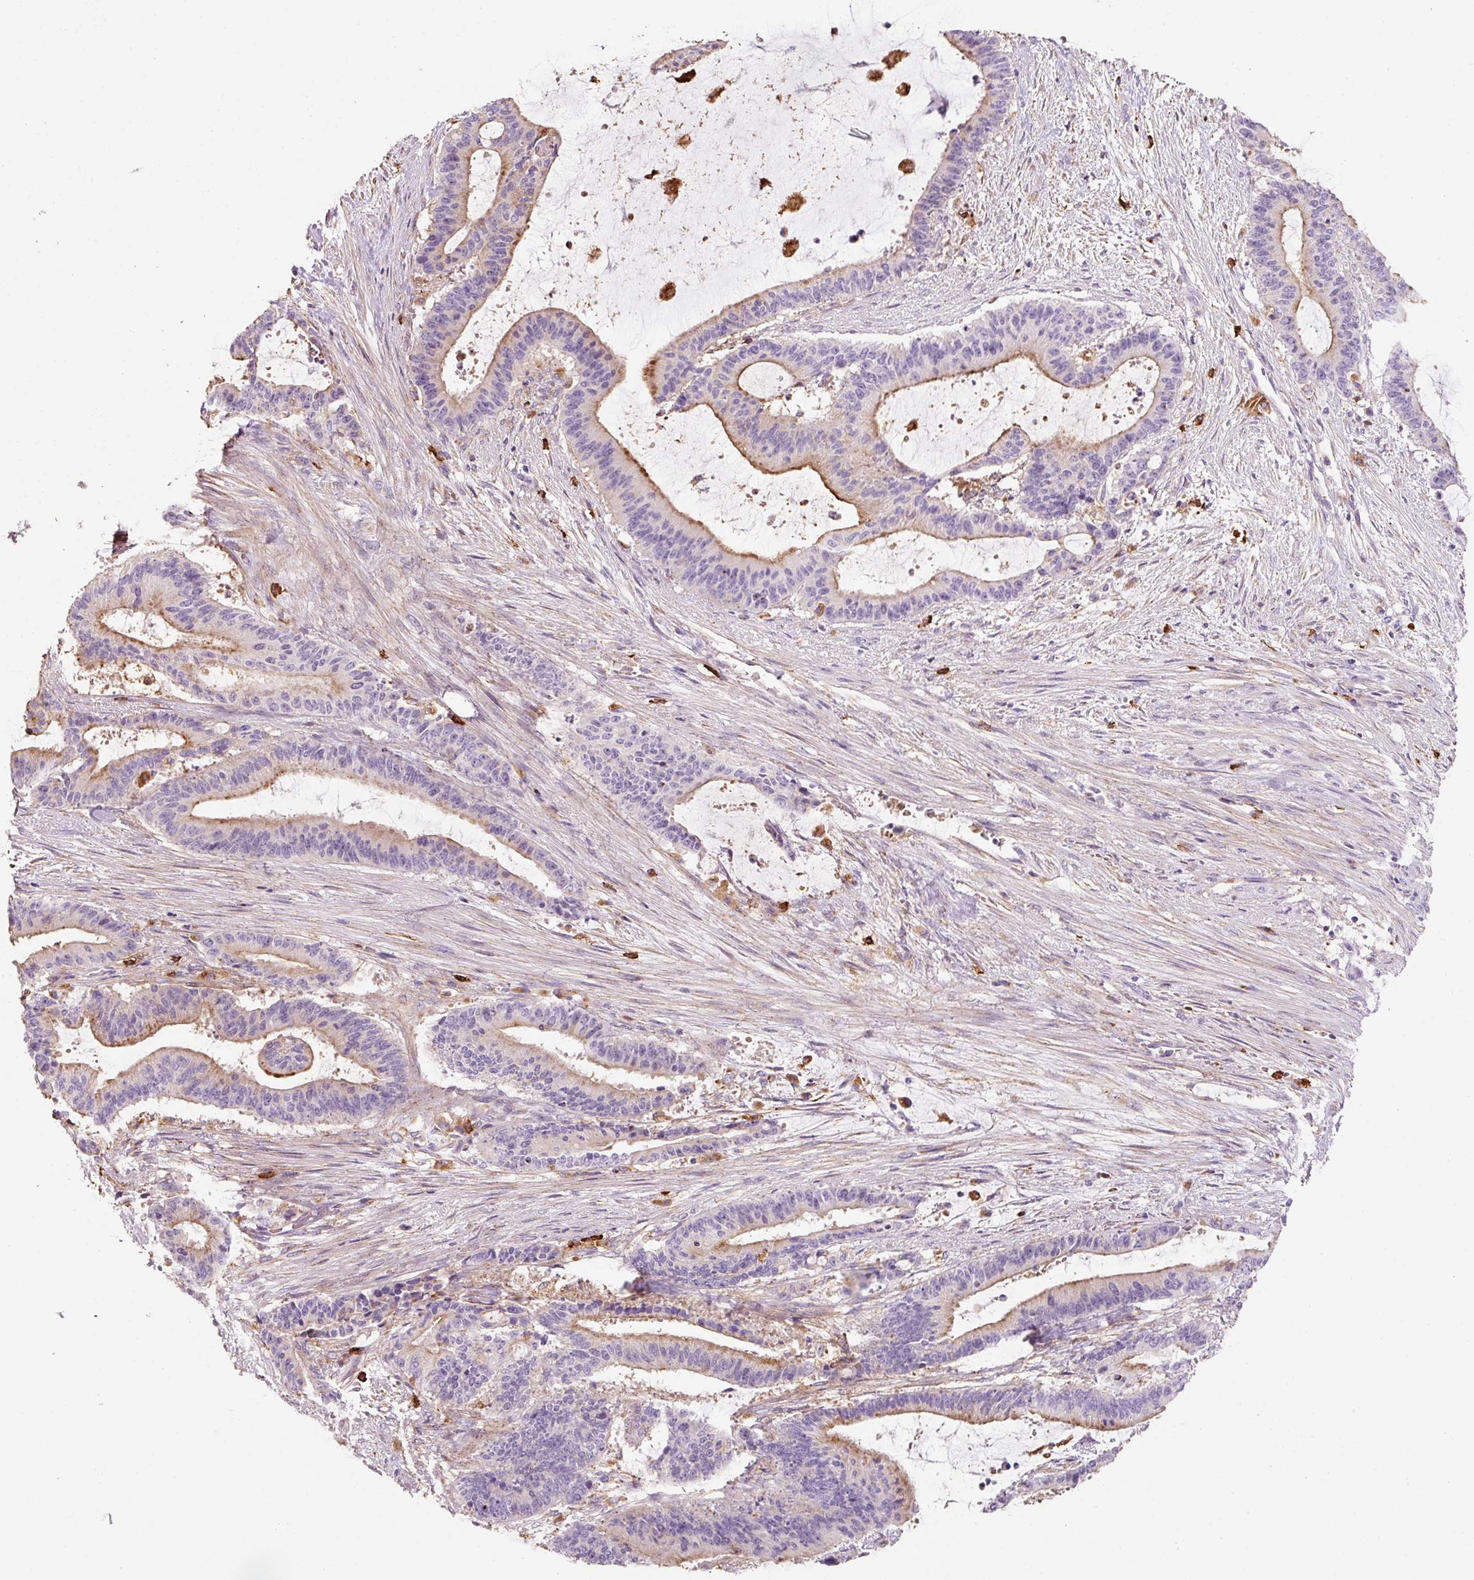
{"staining": {"intensity": "moderate", "quantity": "25%-75%", "location": "cytoplasmic/membranous"}, "tissue": "liver cancer", "cell_type": "Tumor cells", "image_type": "cancer", "snomed": [{"axis": "morphology", "description": "Normal tissue, NOS"}, {"axis": "morphology", "description": "Cholangiocarcinoma"}, {"axis": "topography", "description": "Liver"}, {"axis": "topography", "description": "Peripheral nerve tissue"}], "caption": "There is medium levels of moderate cytoplasmic/membranous positivity in tumor cells of cholangiocarcinoma (liver), as demonstrated by immunohistochemical staining (brown color).", "gene": "TMC8", "patient": {"sex": "female", "age": 73}}